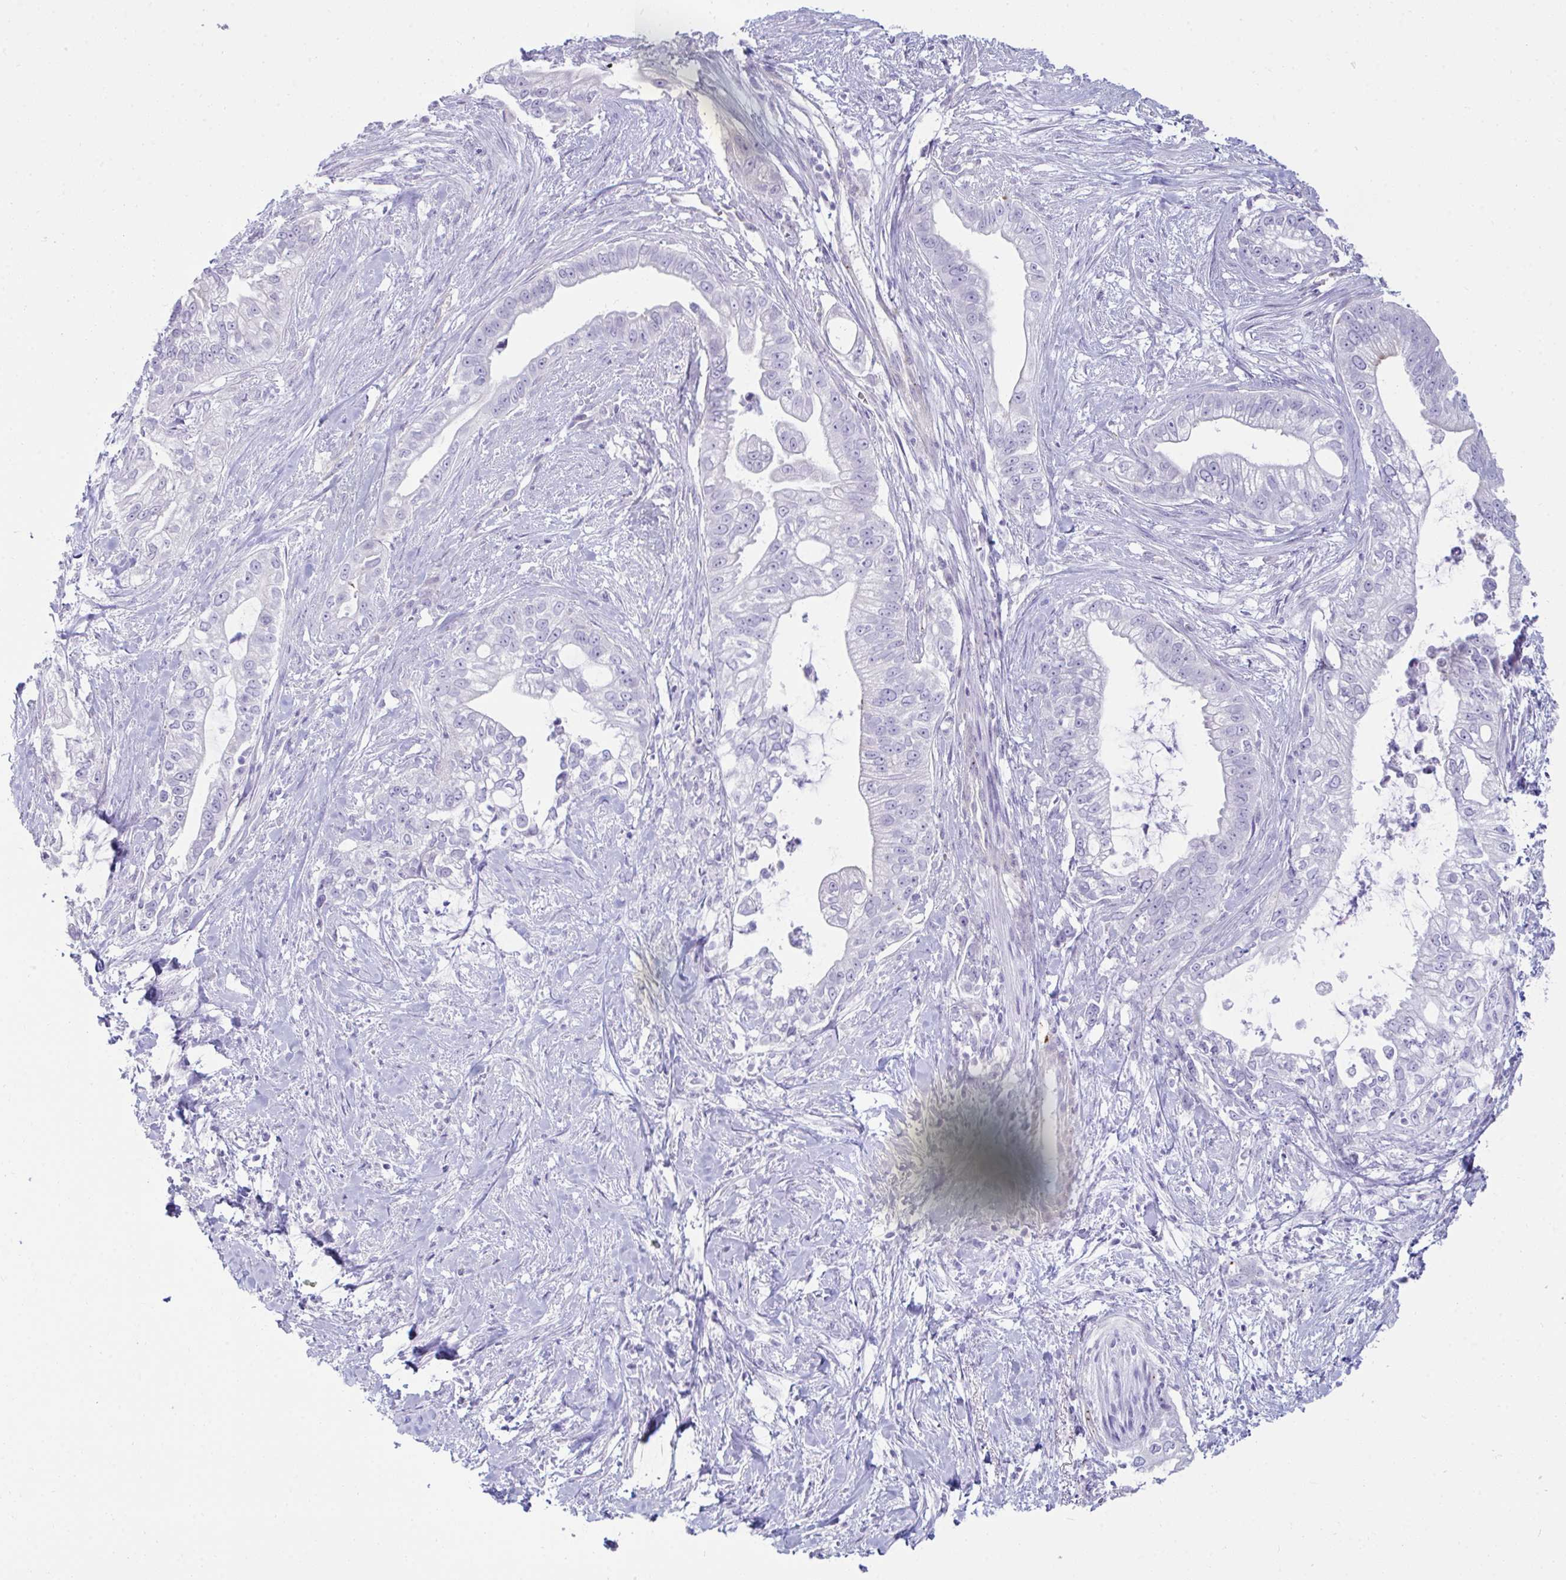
{"staining": {"intensity": "negative", "quantity": "none", "location": "none"}, "tissue": "pancreatic cancer", "cell_type": "Tumor cells", "image_type": "cancer", "snomed": [{"axis": "morphology", "description": "Adenocarcinoma, NOS"}, {"axis": "topography", "description": "Pancreas"}], "caption": "Micrograph shows no protein staining in tumor cells of pancreatic adenocarcinoma tissue.", "gene": "UBL3", "patient": {"sex": "male", "age": 70}}